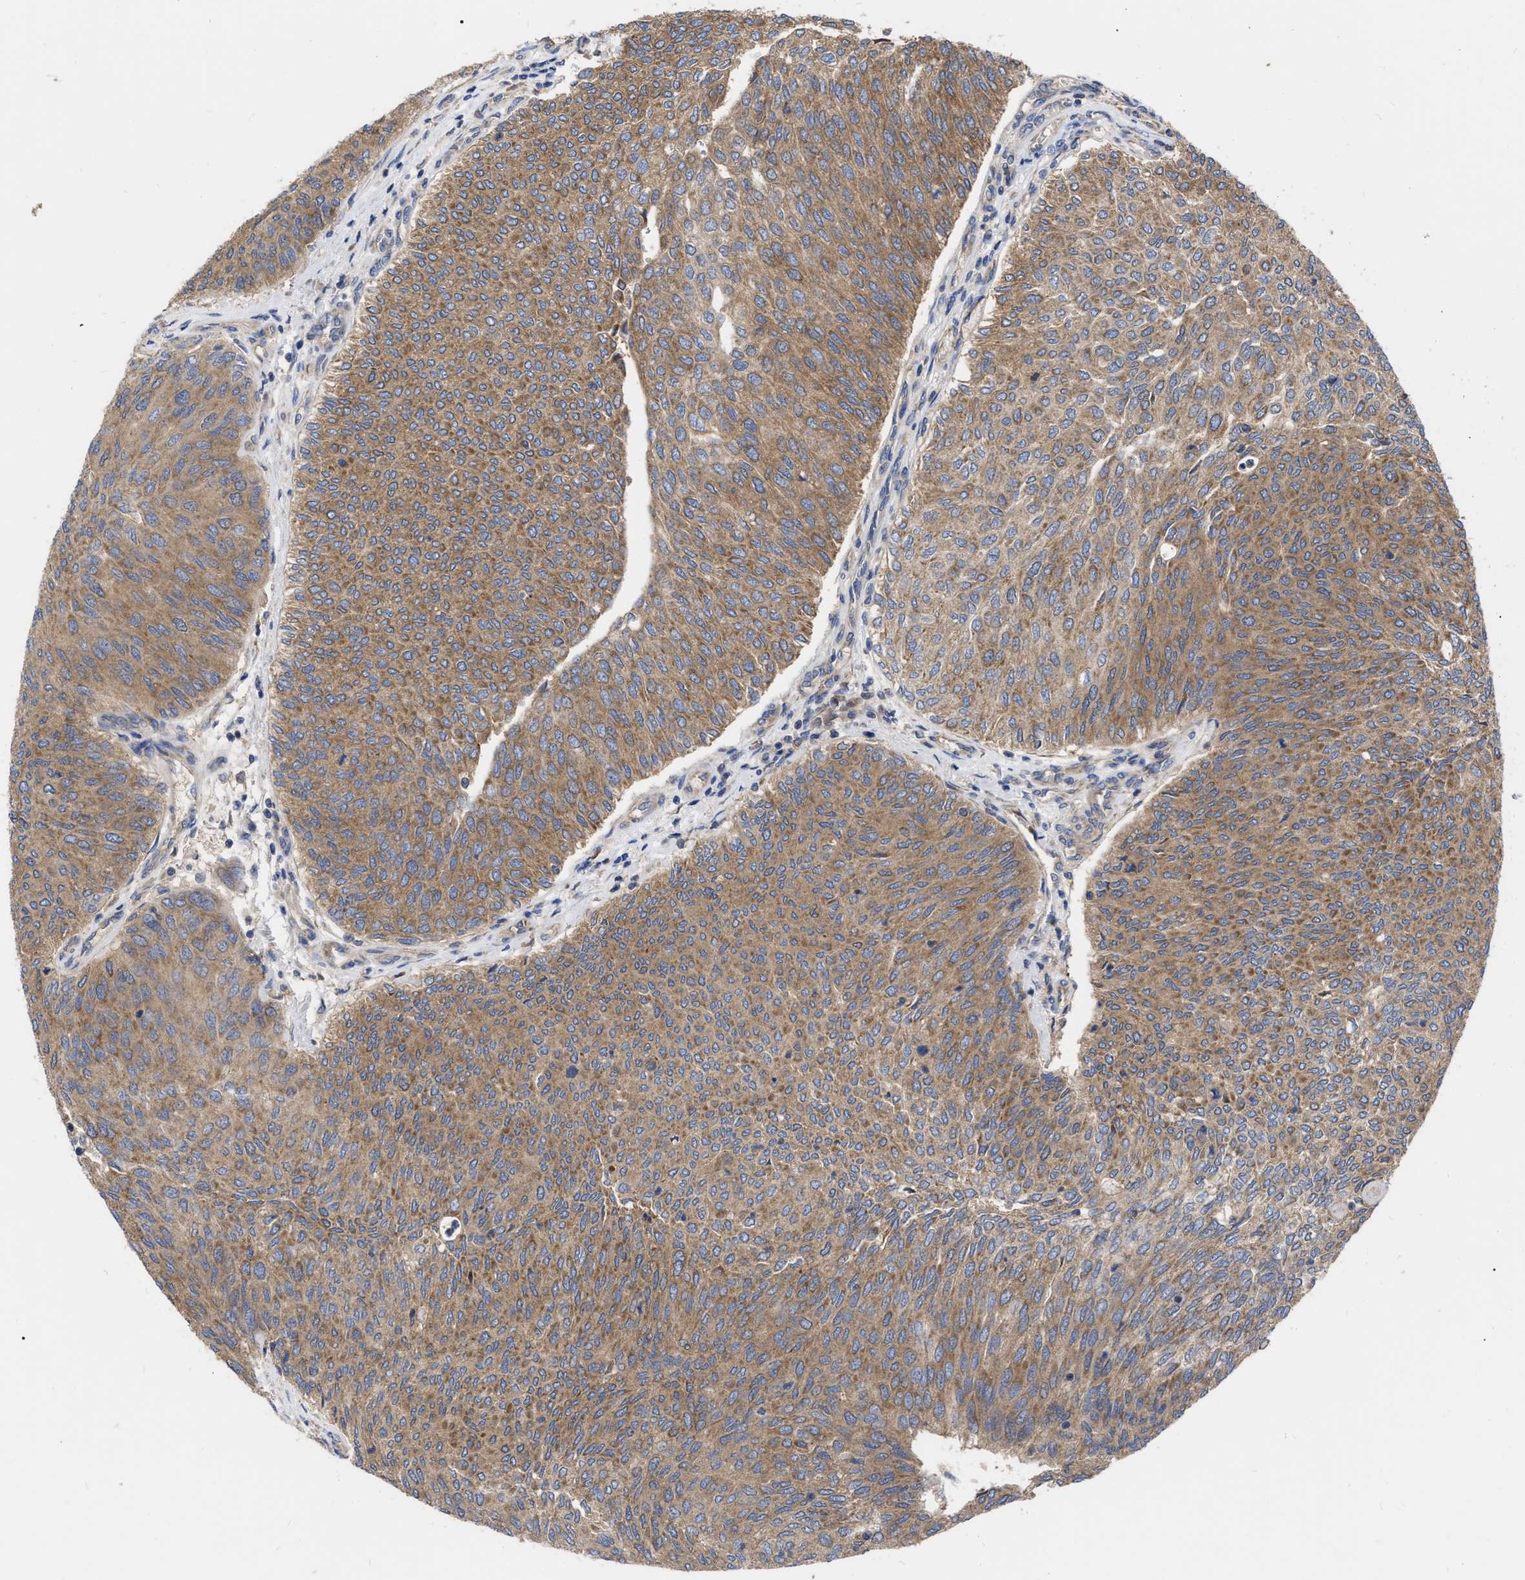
{"staining": {"intensity": "moderate", "quantity": ">75%", "location": "cytoplasmic/membranous"}, "tissue": "urothelial cancer", "cell_type": "Tumor cells", "image_type": "cancer", "snomed": [{"axis": "morphology", "description": "Urothelial carcinoma, Low grade"}, {"axis": "topography", "description": "Urinary bladder"}], "caption": "Protein expression analysis of low-grade urothelial carcinoma reveals moderate cytoplasmic/membranous staining in approximately >75% of tumor cells.", "gene": "CDKN2C", "patient": {"sex": "female", "age": 79}}